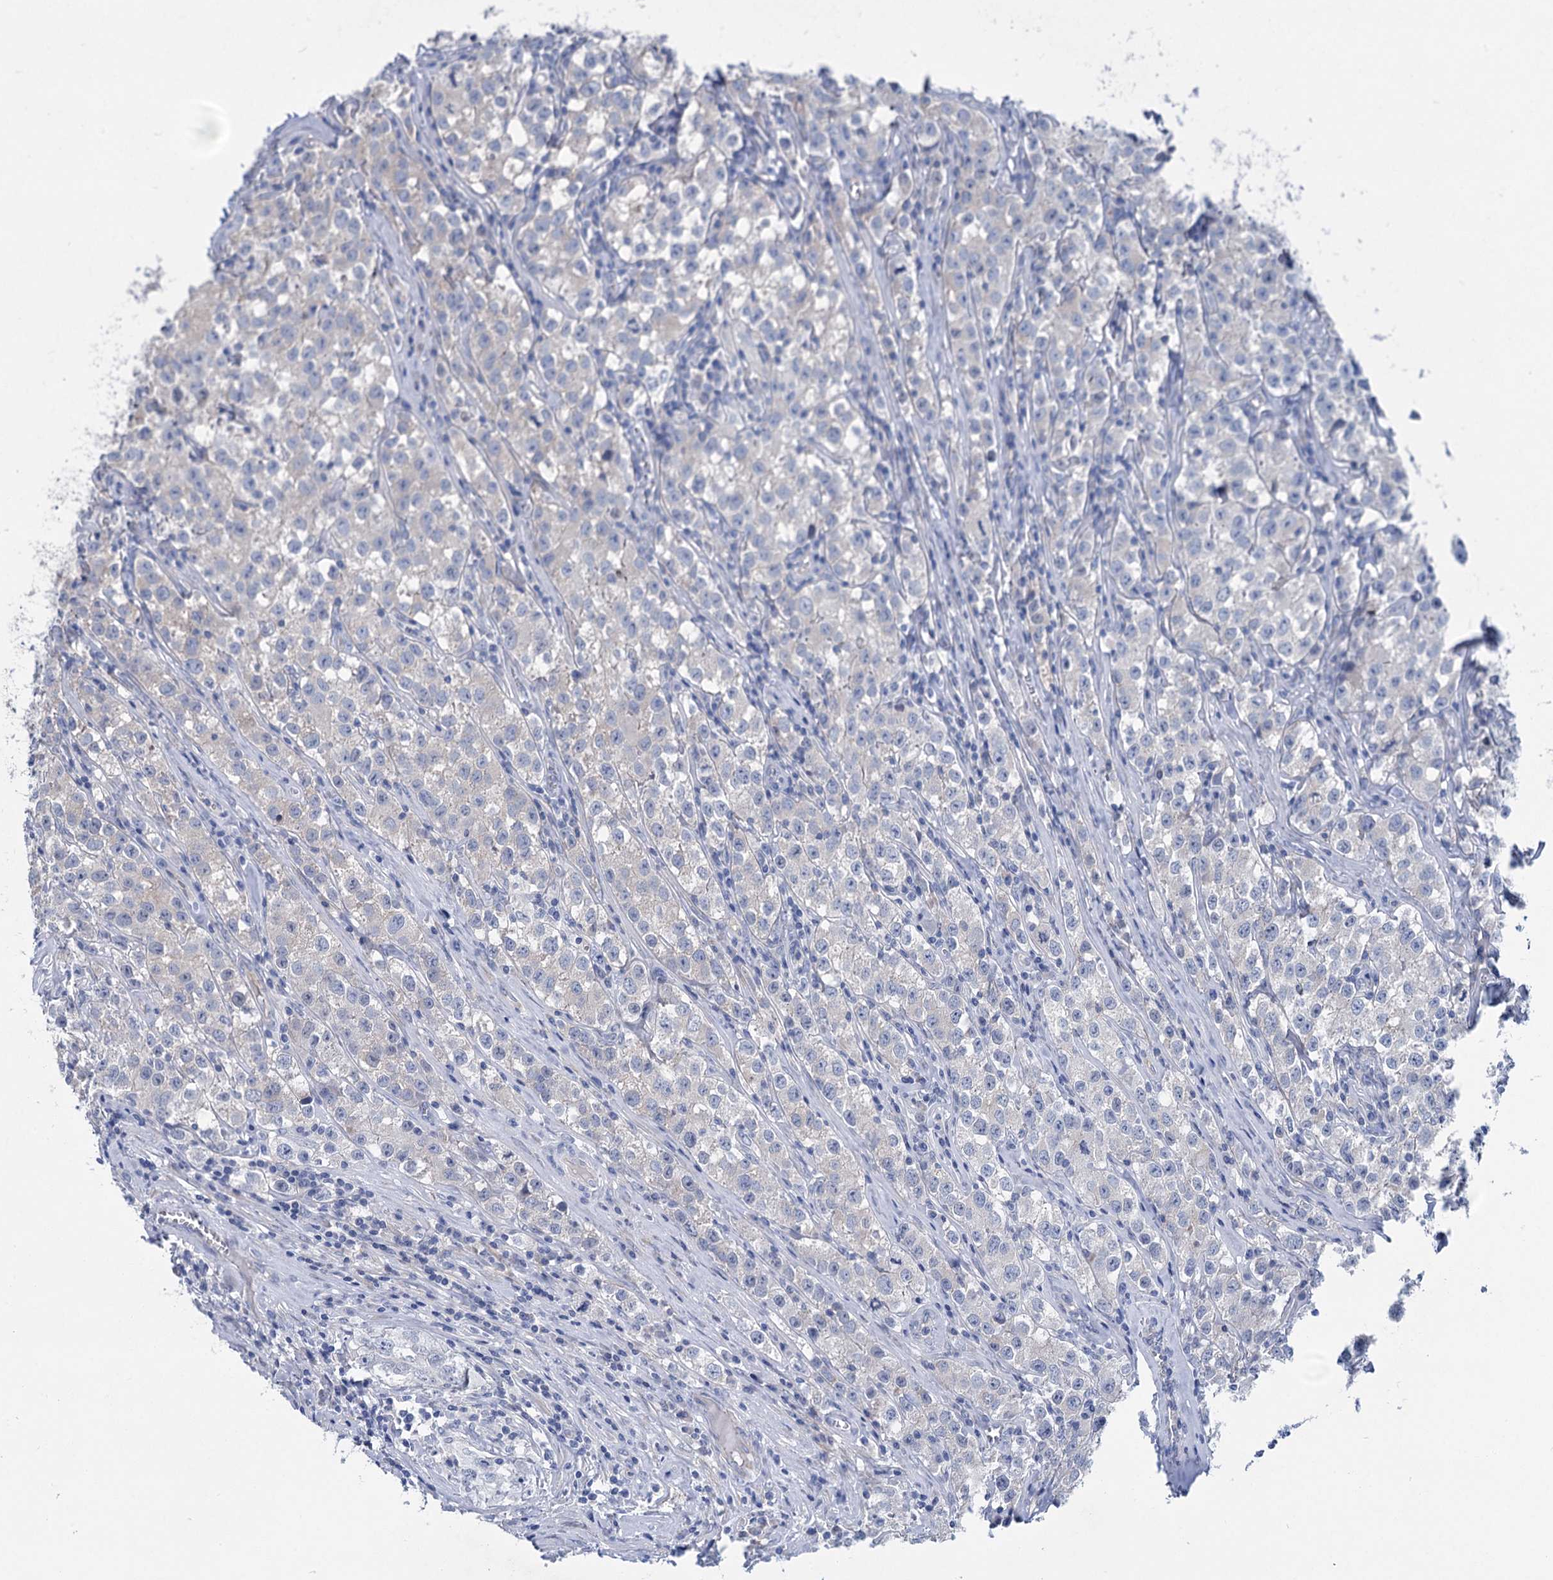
{"staining": {"intensity": "negative", "quantity": "none", "location": "none"}, "tissue": "testis cancer", "cell_type": "Tumor cells", "image_type": "cancer", "snomed": [{"axis": "morphology", "description": "Seminoma, NOS"}, {"axis": "morphology", "description": "Carcinoma, Embryonal, NOS"}, {"axis": "topography", "description": "Testis"}], "caption": "This is an IHC histopathology image of seminoma (testis). There is no positivity in tumor cells.", "gene": "CHDH", "patient": {"sex": "male", "age": 43}}